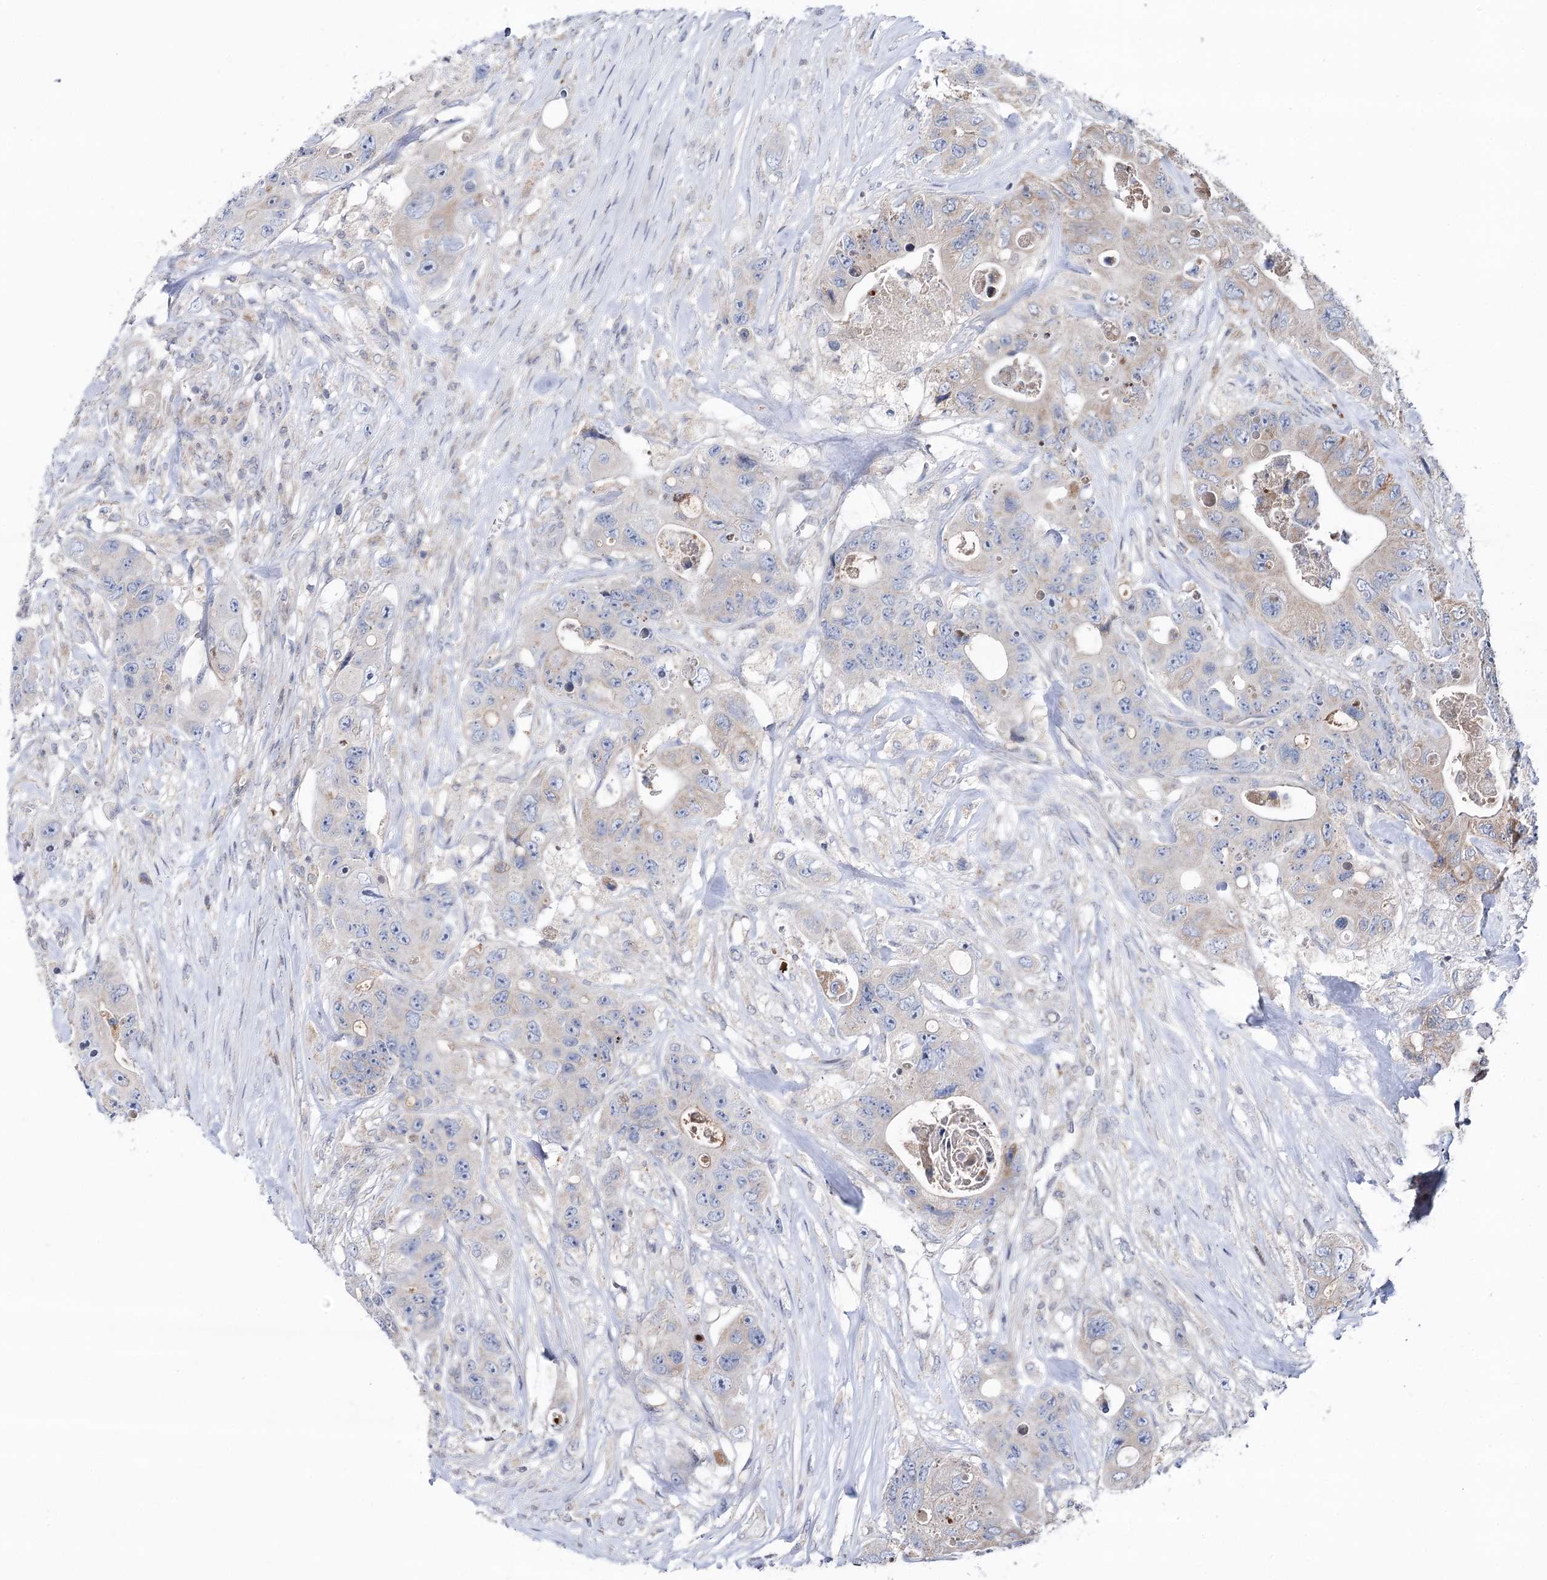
{"staining": {"intensity": "weak", "quantity": "<25%", "location": "cytoplasmic/membranous"}, "tissue": "colorectal cancer", "cell_type": "Tumor cells", "image_type": "cancer", "snomed": [{"axis": "morphology", "description": "Adenocarcinoma, NOS"}, {"axis": "topography", "description": "Colon"}], "caption": "High magnification brightfield microscopy of colorectal cancer (adenocarcinoma) stained with DAB (brown) and counterstained with hematoxylin (blue): tumor cells show no significant positivity. Brightfield microscopy of immunohistochemistry (IHC) stained with DAB (3,3'-diaminobenzidine) (brown) and hematoxylin (blue), captured at high magnification.", "gene": "PTGR1", "patient": {"sex": "female", "age": 46}}